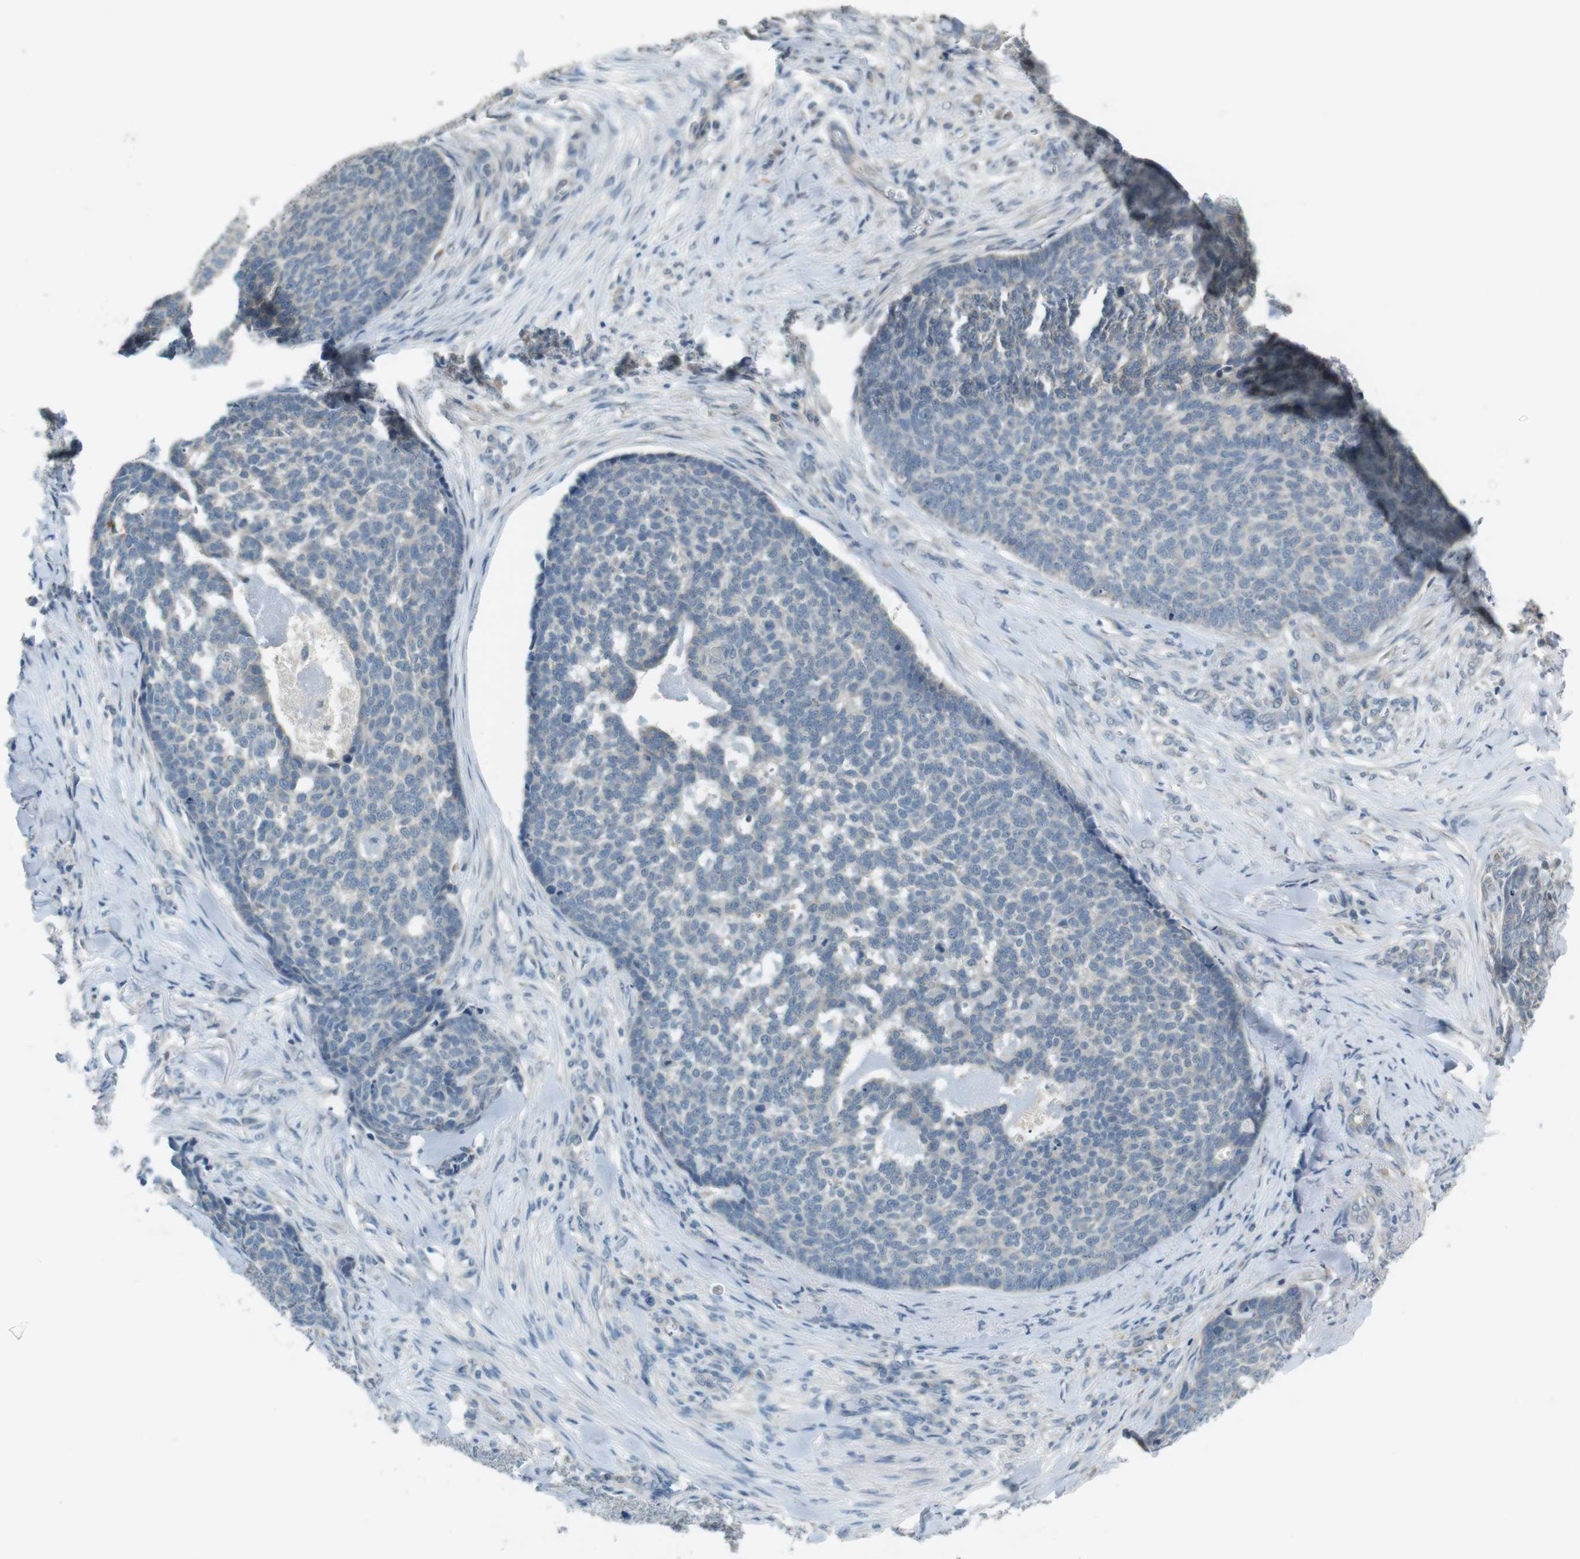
{"staining": {"intensity": "negative", "quantity": "none", "location": "none"}, "tissue": "skin cancer", "cell_type": "Tumor cells", "image_type": "cancer", "snomed": [{"axis": "morphology", "description": "Basal cell carcinoma"}, {"axis": "topography", "description": "Skin"}], "caption": "IHC photomicrograph of neoplastic tissue: skin basal cell carcinoma stained with DAB reveals no significant protein positivity in tumor cells.", "gene": "MUC5B", "patient": {"sex": "male", "age": 84}}